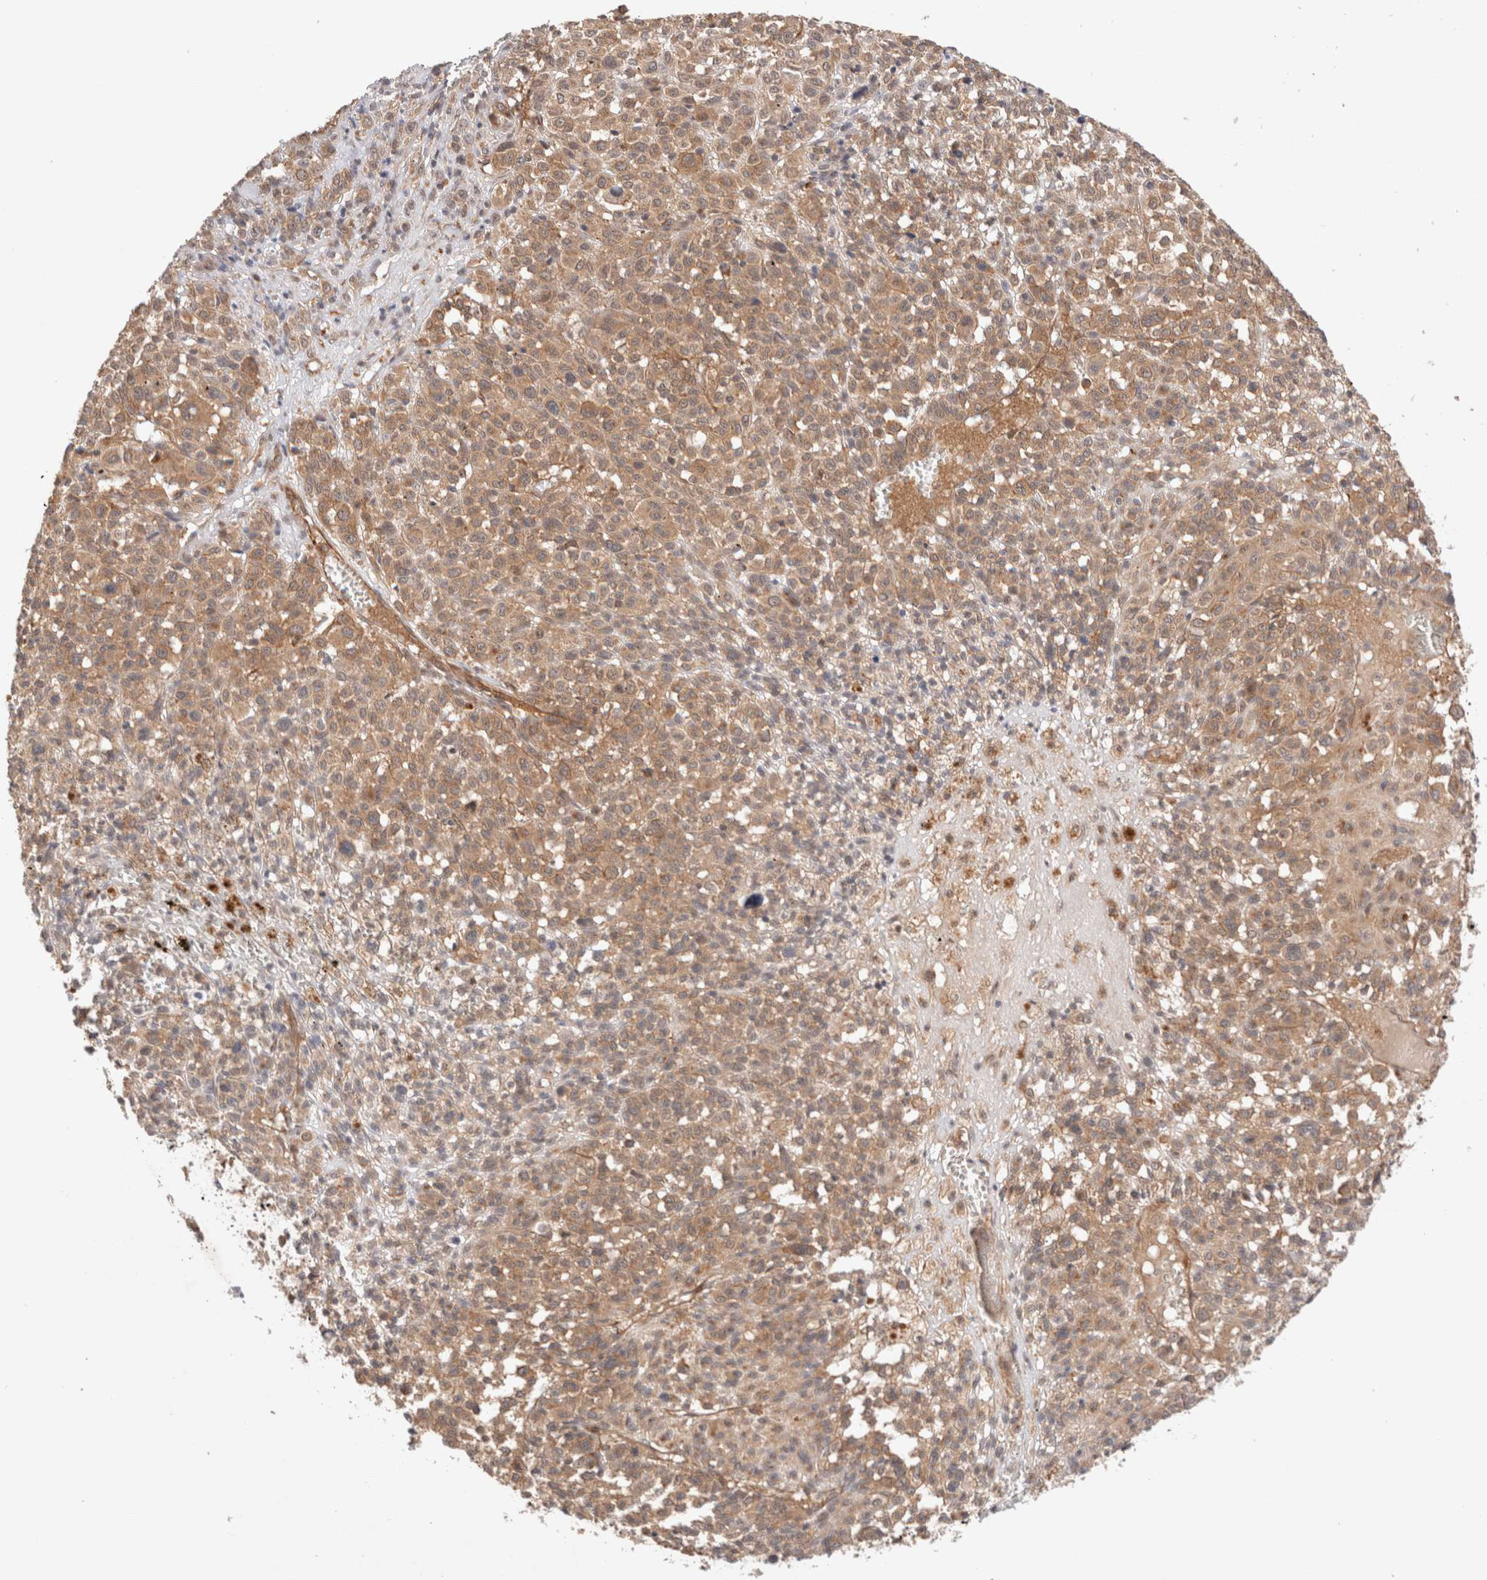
{"staining": {"intensity": "moderate", "quantity": ">75%", "location": "cytoplasmic/membranous,nuclear"}, "tissue": "melanoma", "cell_type": "Tumor cells", "image_type": "cancer", "snomed": [{"axis": "morphology", "description": "Malignant melanoma, Metastatic site"}, {"axis": "topography", "description": "Skin"}], "caption": "IHC (DAB (3,3'-diaminobenzidine)) staining of malignant melanoma (metastatic site) displays moderate cytoplasmic/membranous and nuclear protein staining in about >75% of tumor cells.", "gene": "SIKE1", "patient": {"sex": "female", "age": 74}}